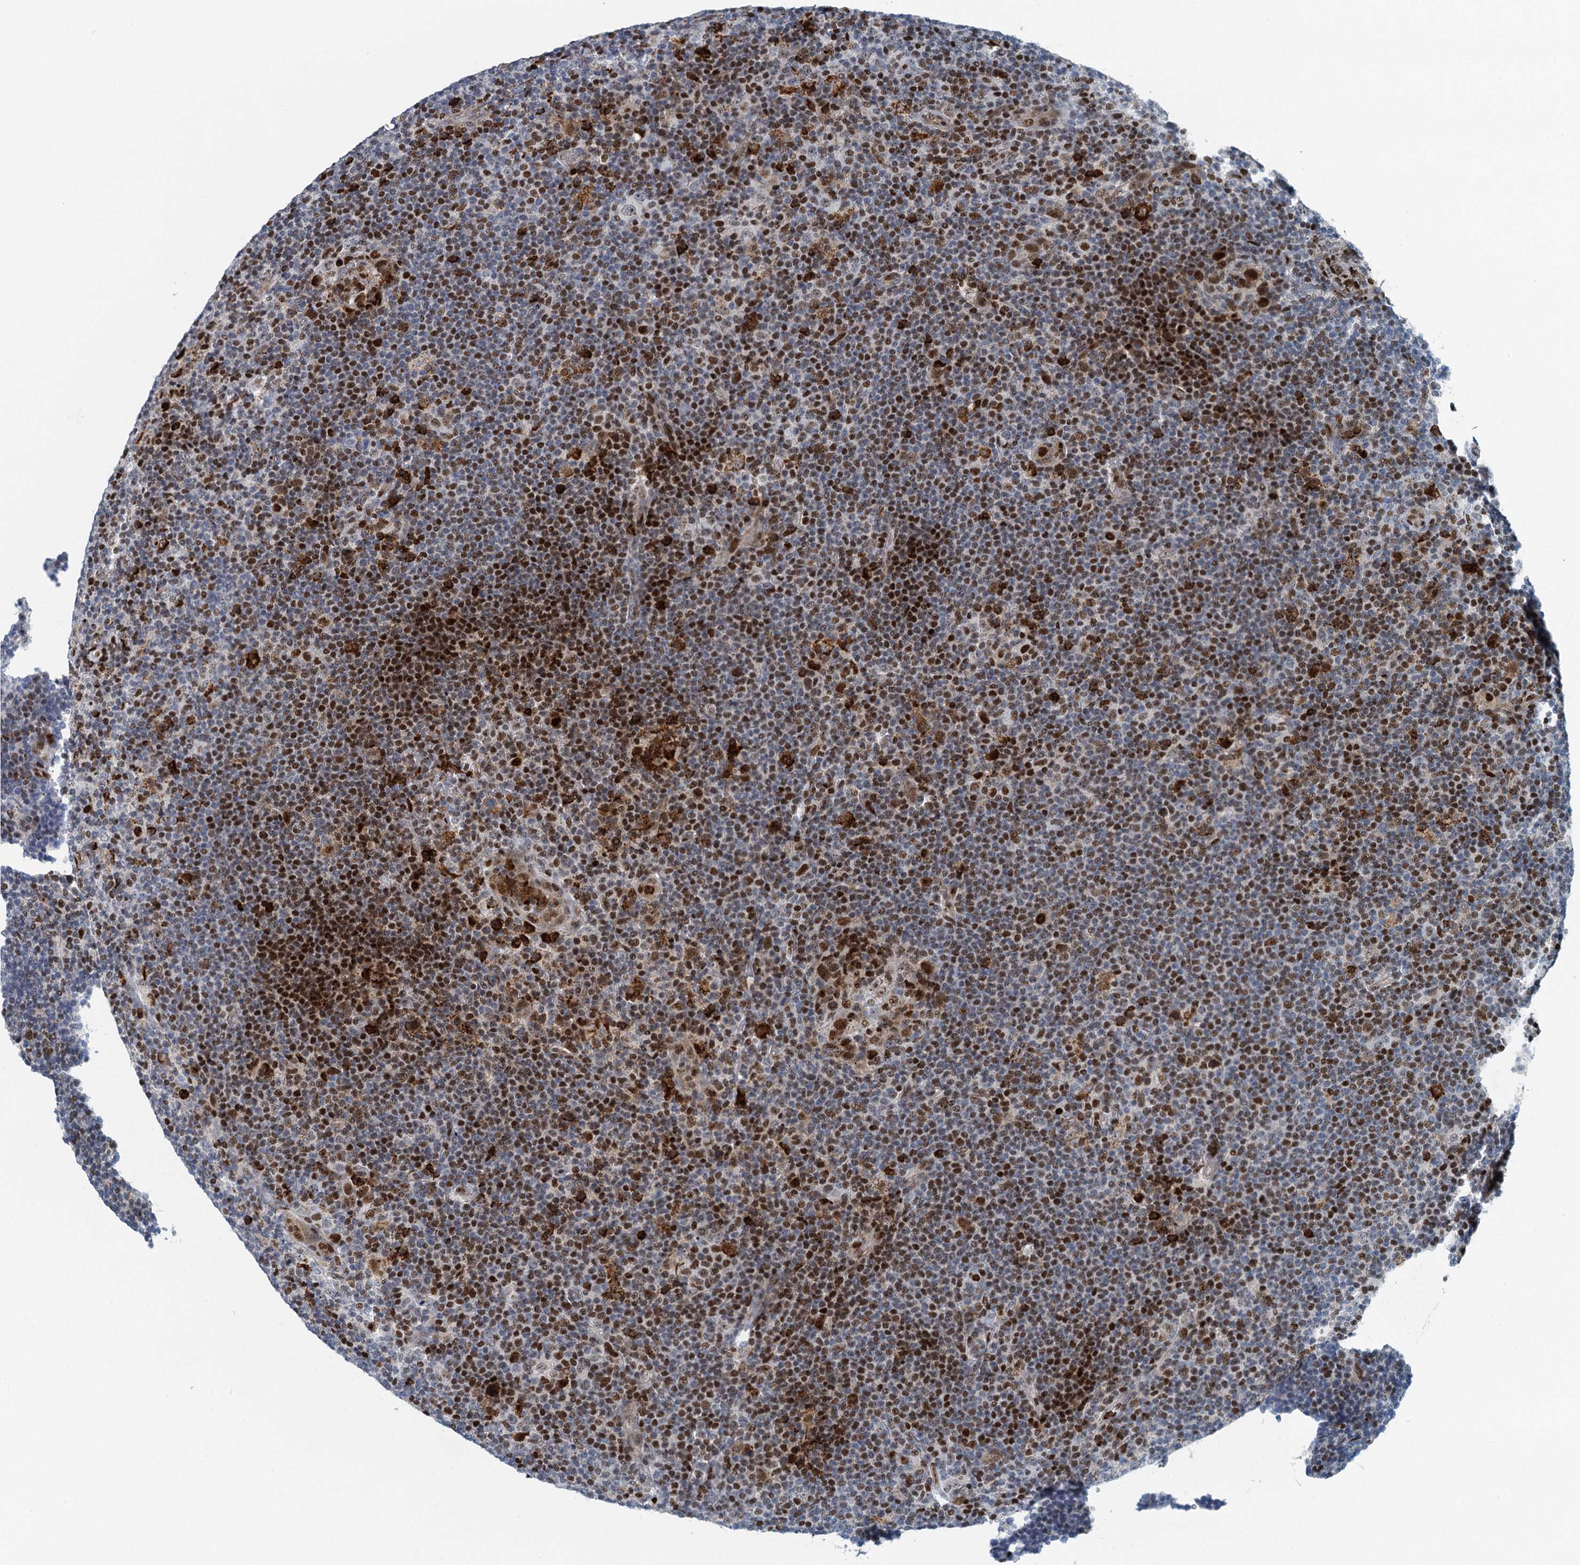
{"staining": {"intensity": "strong", "quantity": "25%-75%", "location": "nuclear"}, "tissue": "lymphoma", "cell_type": "Tumor cells", "image_type": "cancer", "snomed": [{"axis": "morphology", "description": "Hodgkin's disease, NOS"}, {"axis": "topography", "description": "Lymph node"}], "caption": "Immunohistochemistry (IHC) (DAB (3,3'-diaminobenzidine)) staining of lymphoma reveals strong nuclear protein expression in approximately 25%-75% of tumor cells.", "gene": "ANKRD13D", "patient": {"sex": "female", "age": 57}}